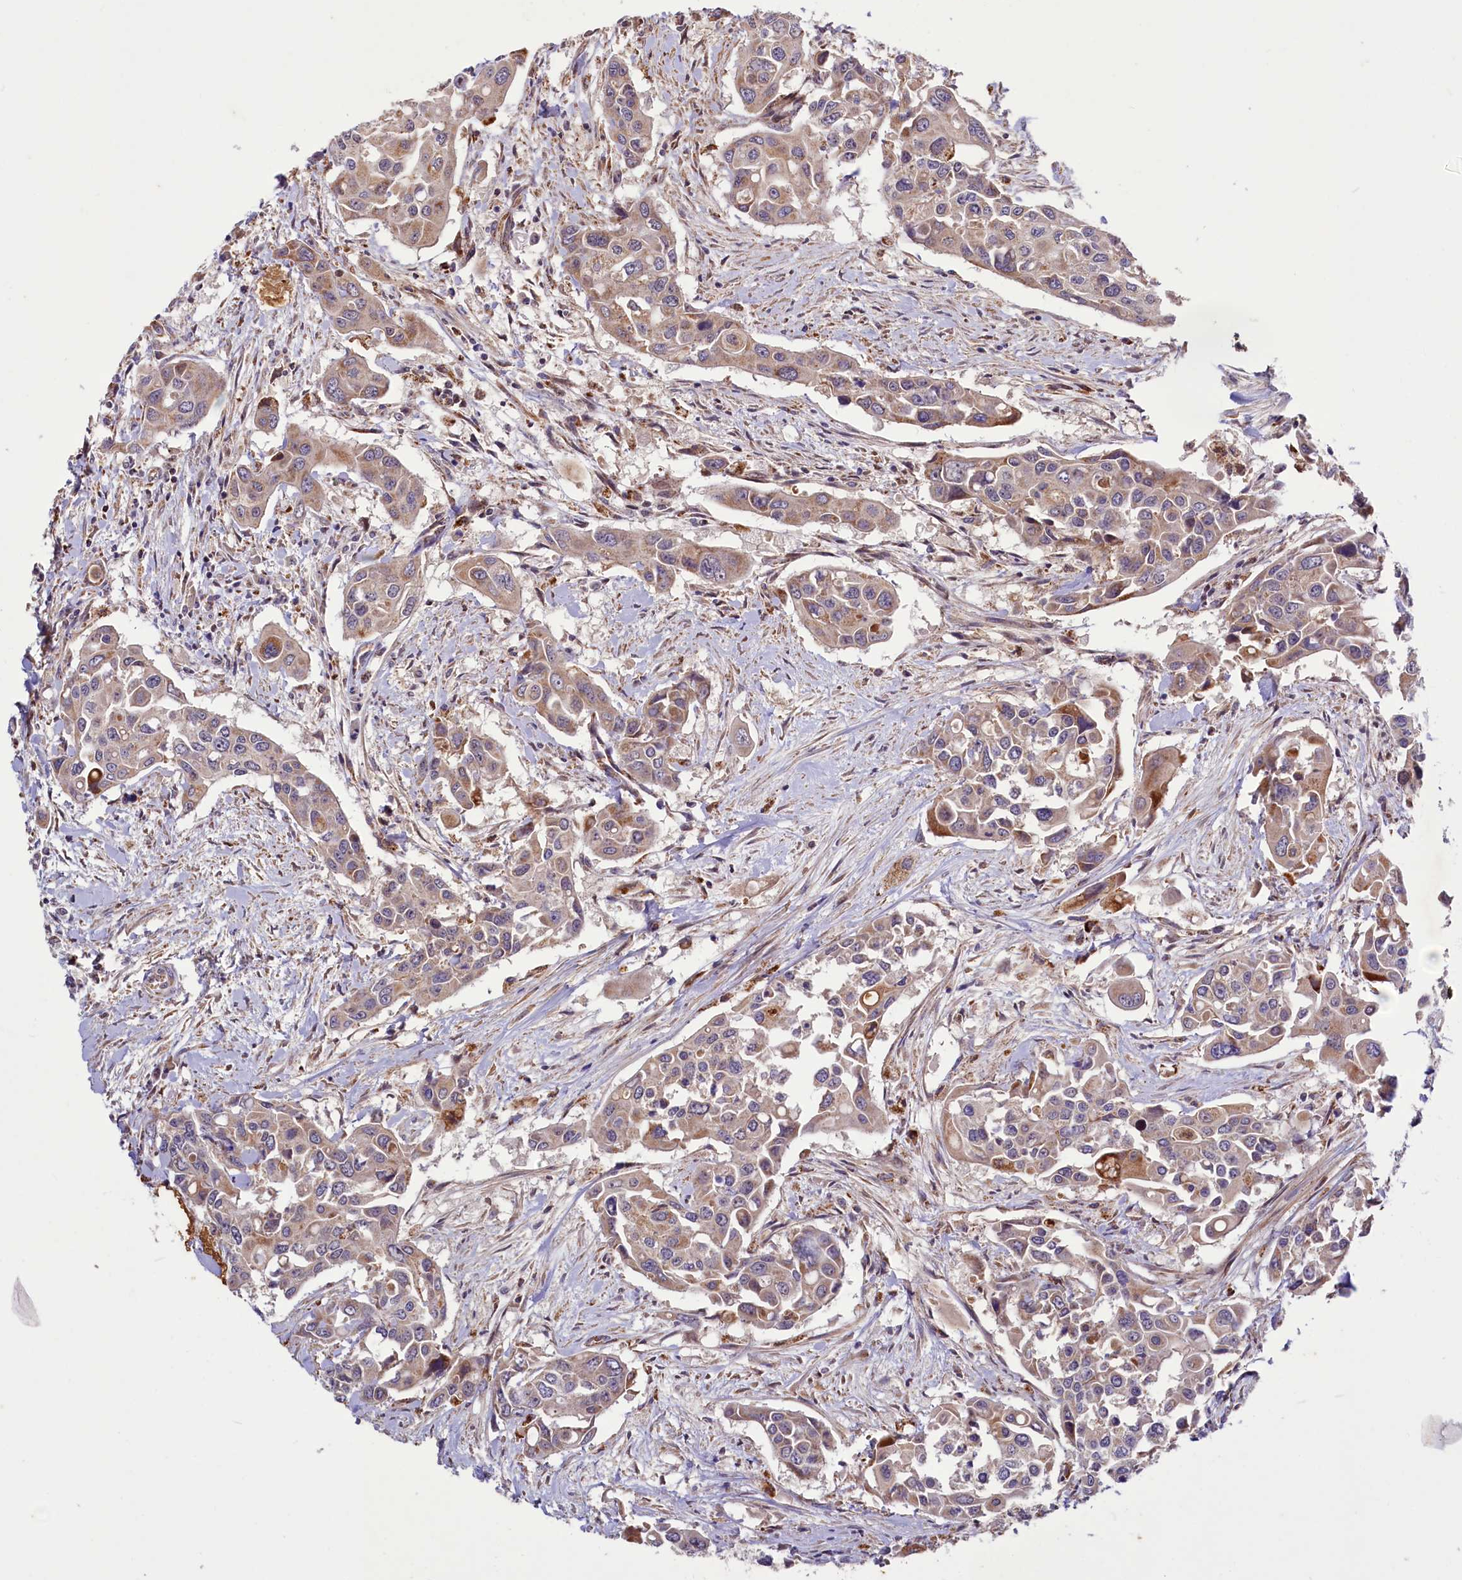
{"staining": {"intensity": "moderate", "quantity": "25%-75%", "location": "cytoplasmic/membranous"}, "tissue": "colorectal cancer", "cell_type": "Tumor cells", "image_type": "cancer", "snomed": [{"axis": "morphology", "description": "Adenocarcinoma, NOS"}, {"axis": "topography", "description": "Colon"}], "caption": "A medium amount of moderate cytoplasmic/membranous staining is seen in approximately 25%-75% of tumor cells in colorectal cancer (adenocarcinoma) tissue.", "gene": "DYNC2H1", "patient": {"sex": "male", "age": 77}}